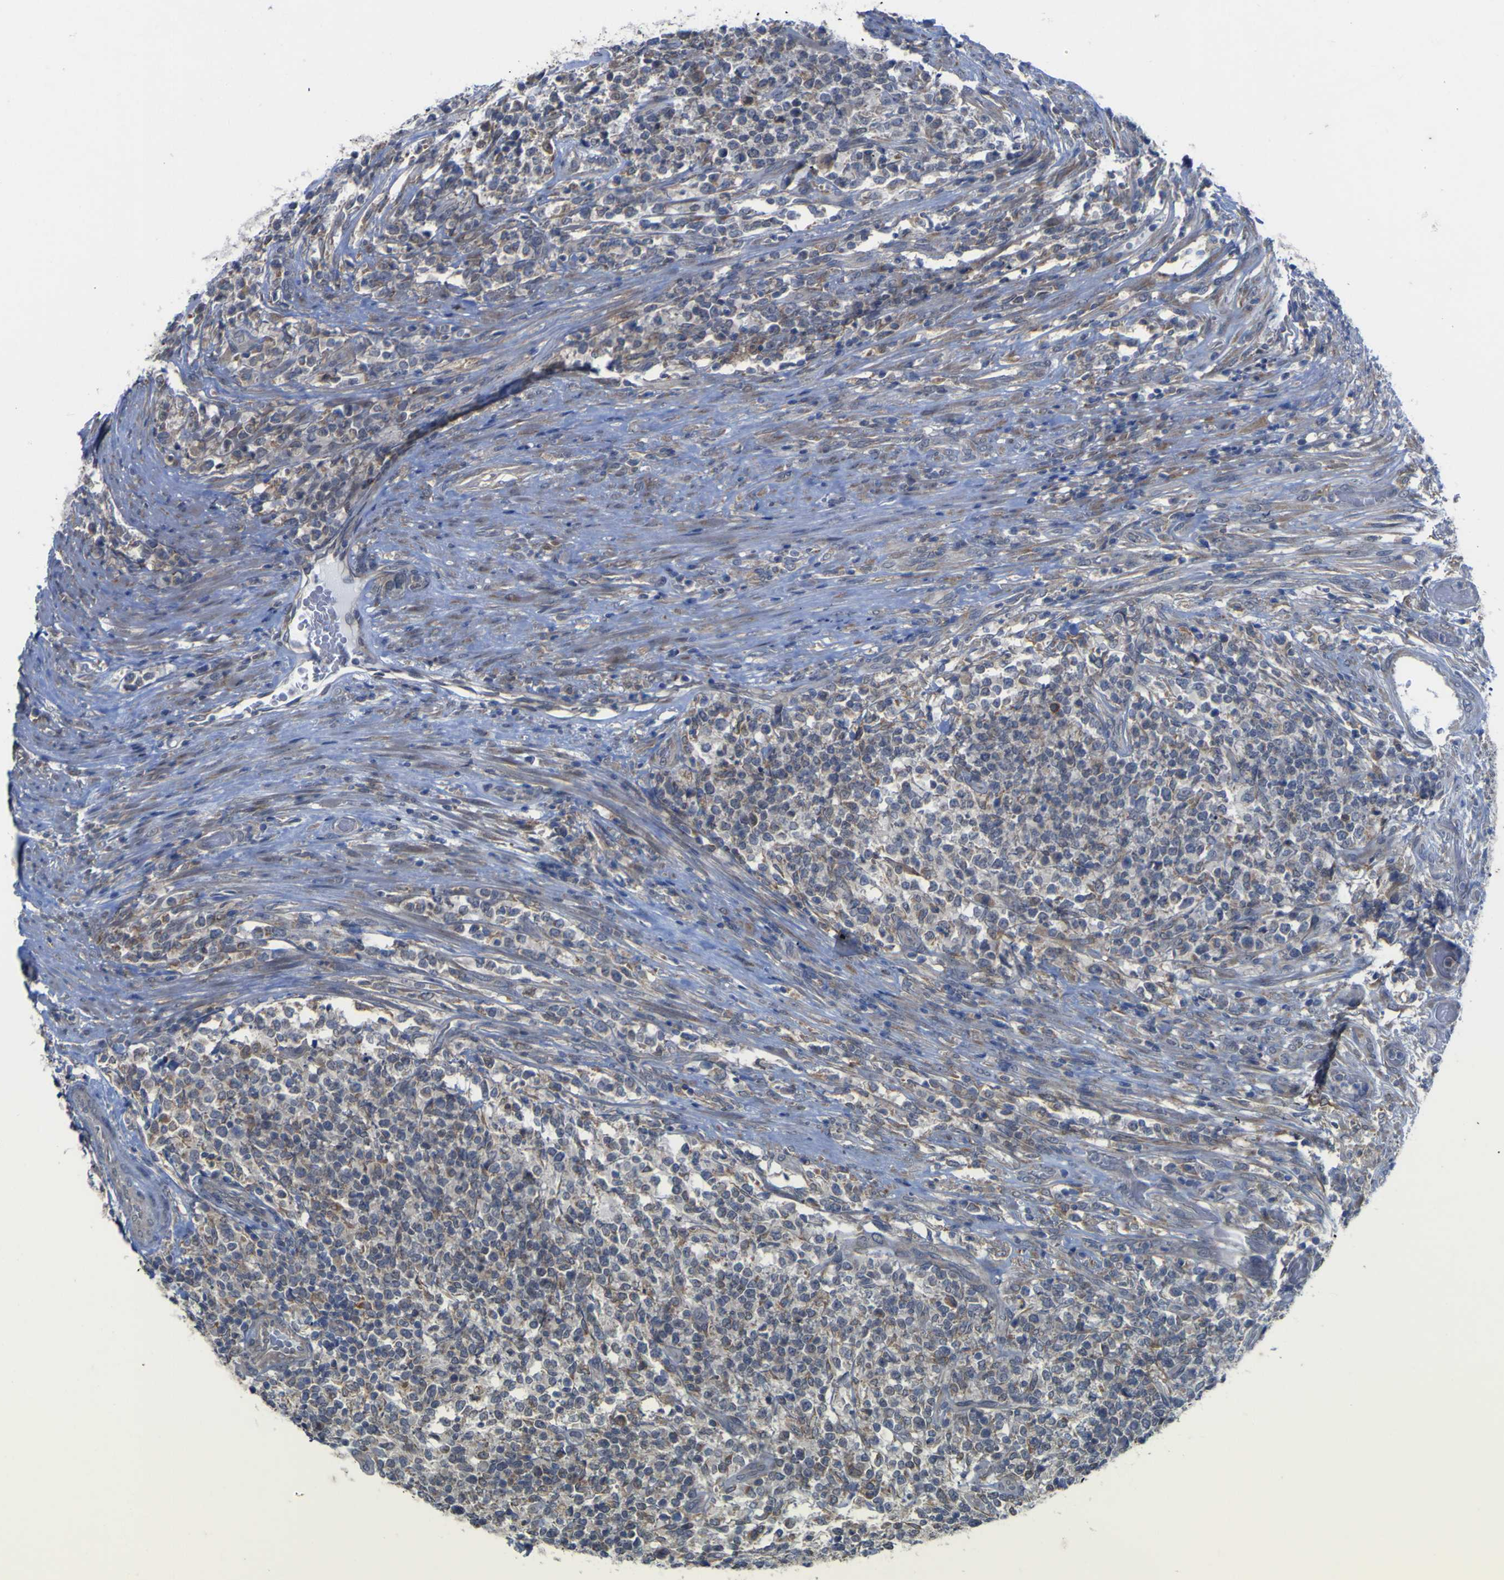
{"staining": {"intensity": "weak", "quantity": "25%-75%", "location": "cytoplasmic/membranous"}, "tissue": "lymphoma", "cell_type": "Tumor cells", "image_type": "cancer", "snomed": [{"axis": "morphology", "description": "Malignant lymphoma, non-Hodgkin's type, High grade"}, {"axis": "topography", "description": "Soft tissue"}], "caption": "IHC image of high-grade malignant lymphoma, non-Hodgkin's type stained for a protein (brown), which demonstrates low levels of weak cytoplasmic/membranous expression in about 25%-75% of tumor cells.", "gene": "TNFRSF11A", "patient": {"sex": "male", "age": 18}}